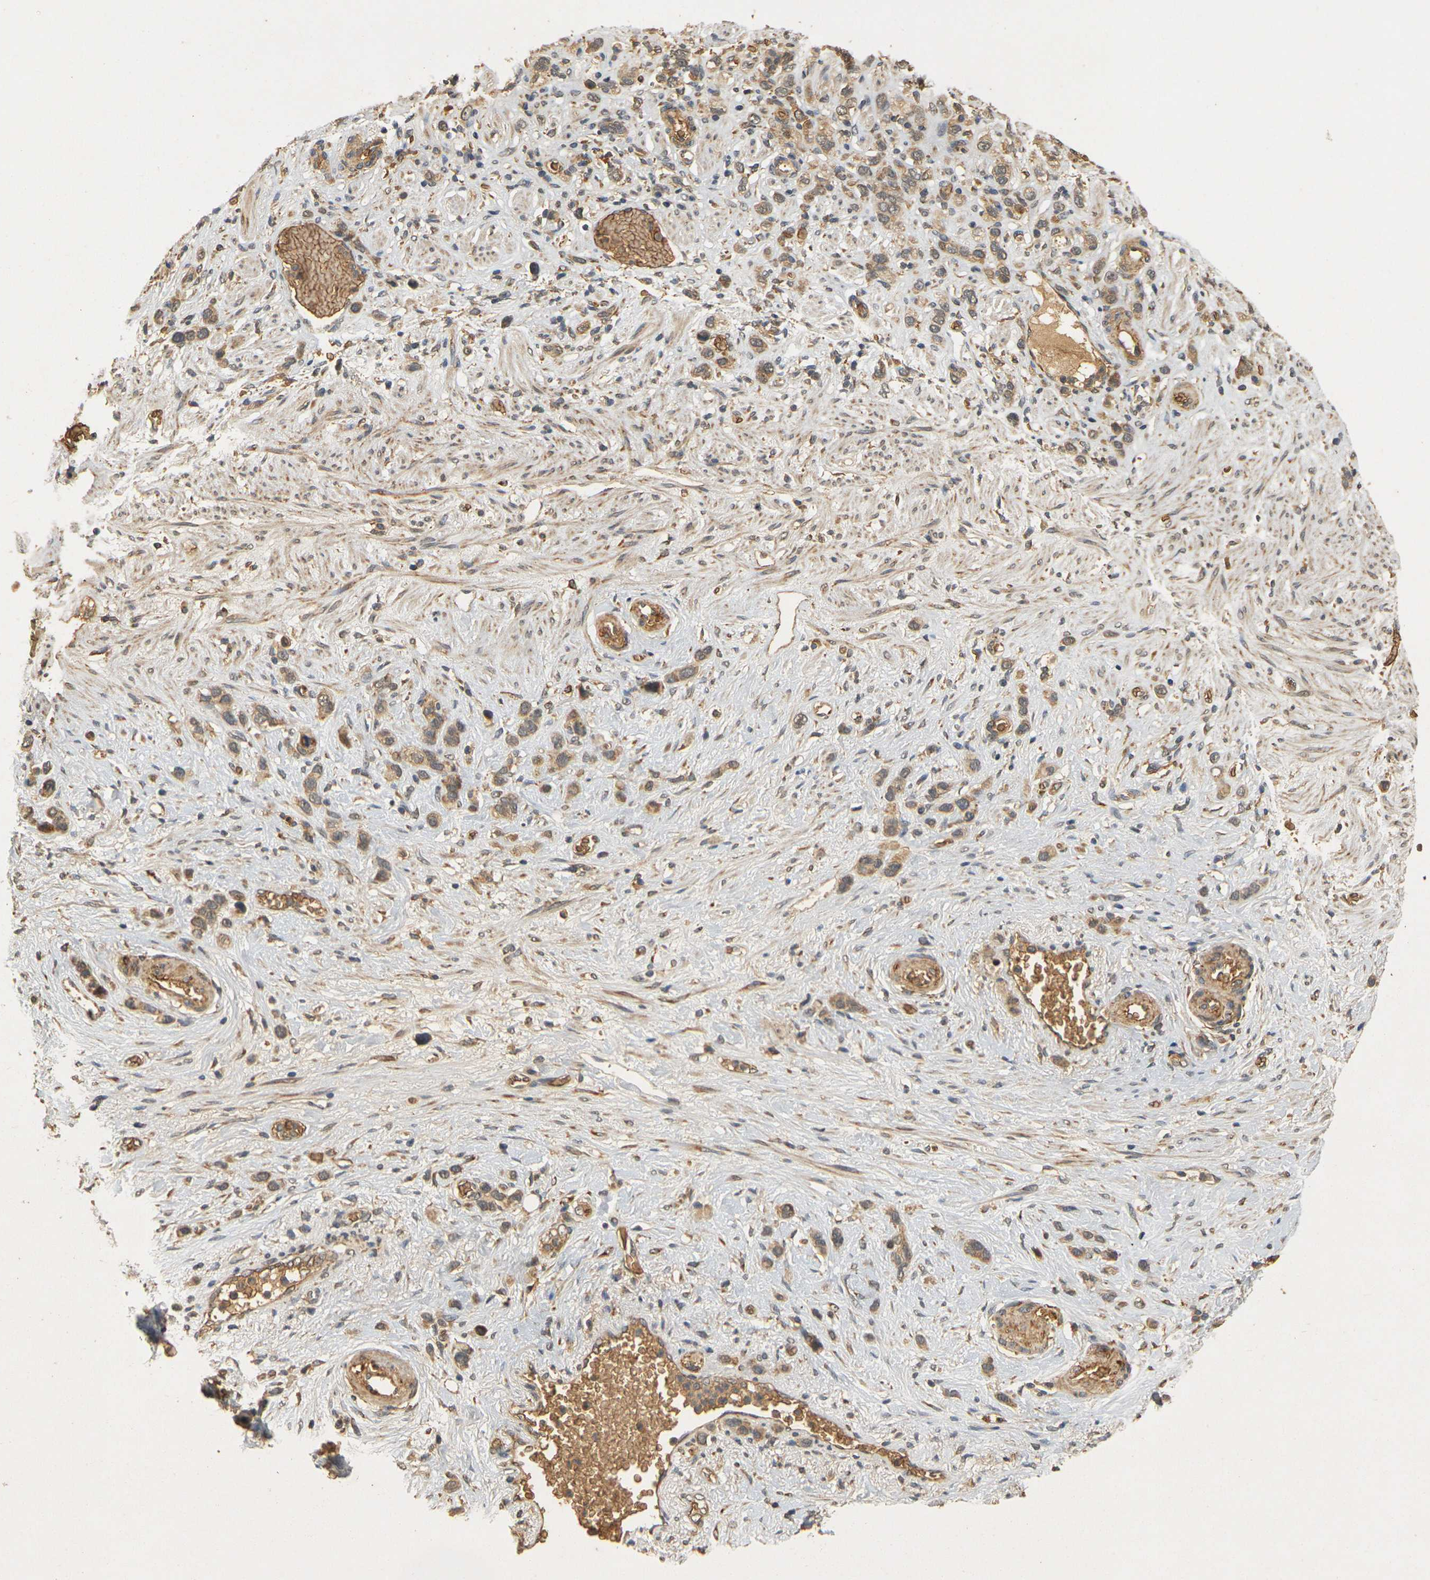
{"staining": {"intensity": "weak", "quantity": ">75%", "location": "cytoplasmic/membranous"}, "tissue": "stomach cancer", "cell_type": "Tumor cells", "image_type": "cancer", "snomed": [{"axis": "morphology", "description": "Adenocarcinoma, NOS"}, {"axis": "morphology", "description": "Adenocarcinoma, High grade"}, {"axis": "topography", "description": "Stomach, upper"}, {"axis": "topography", "description": "Stomach, lower"}], "caption": "High-power microscopy captured an IHC image of adenocarcinoma (stomach), revealing weak cytoplasmic/membranous staining in about >75% of tumor cells. Using DAB (3,3'-diaminobenzidine) (brown) and hematoxylin (blue) stains, captured at high magnification using brightfield microscopy.", "gene": "MEGF9", "patient": {"sex": "female", "age": 65}}